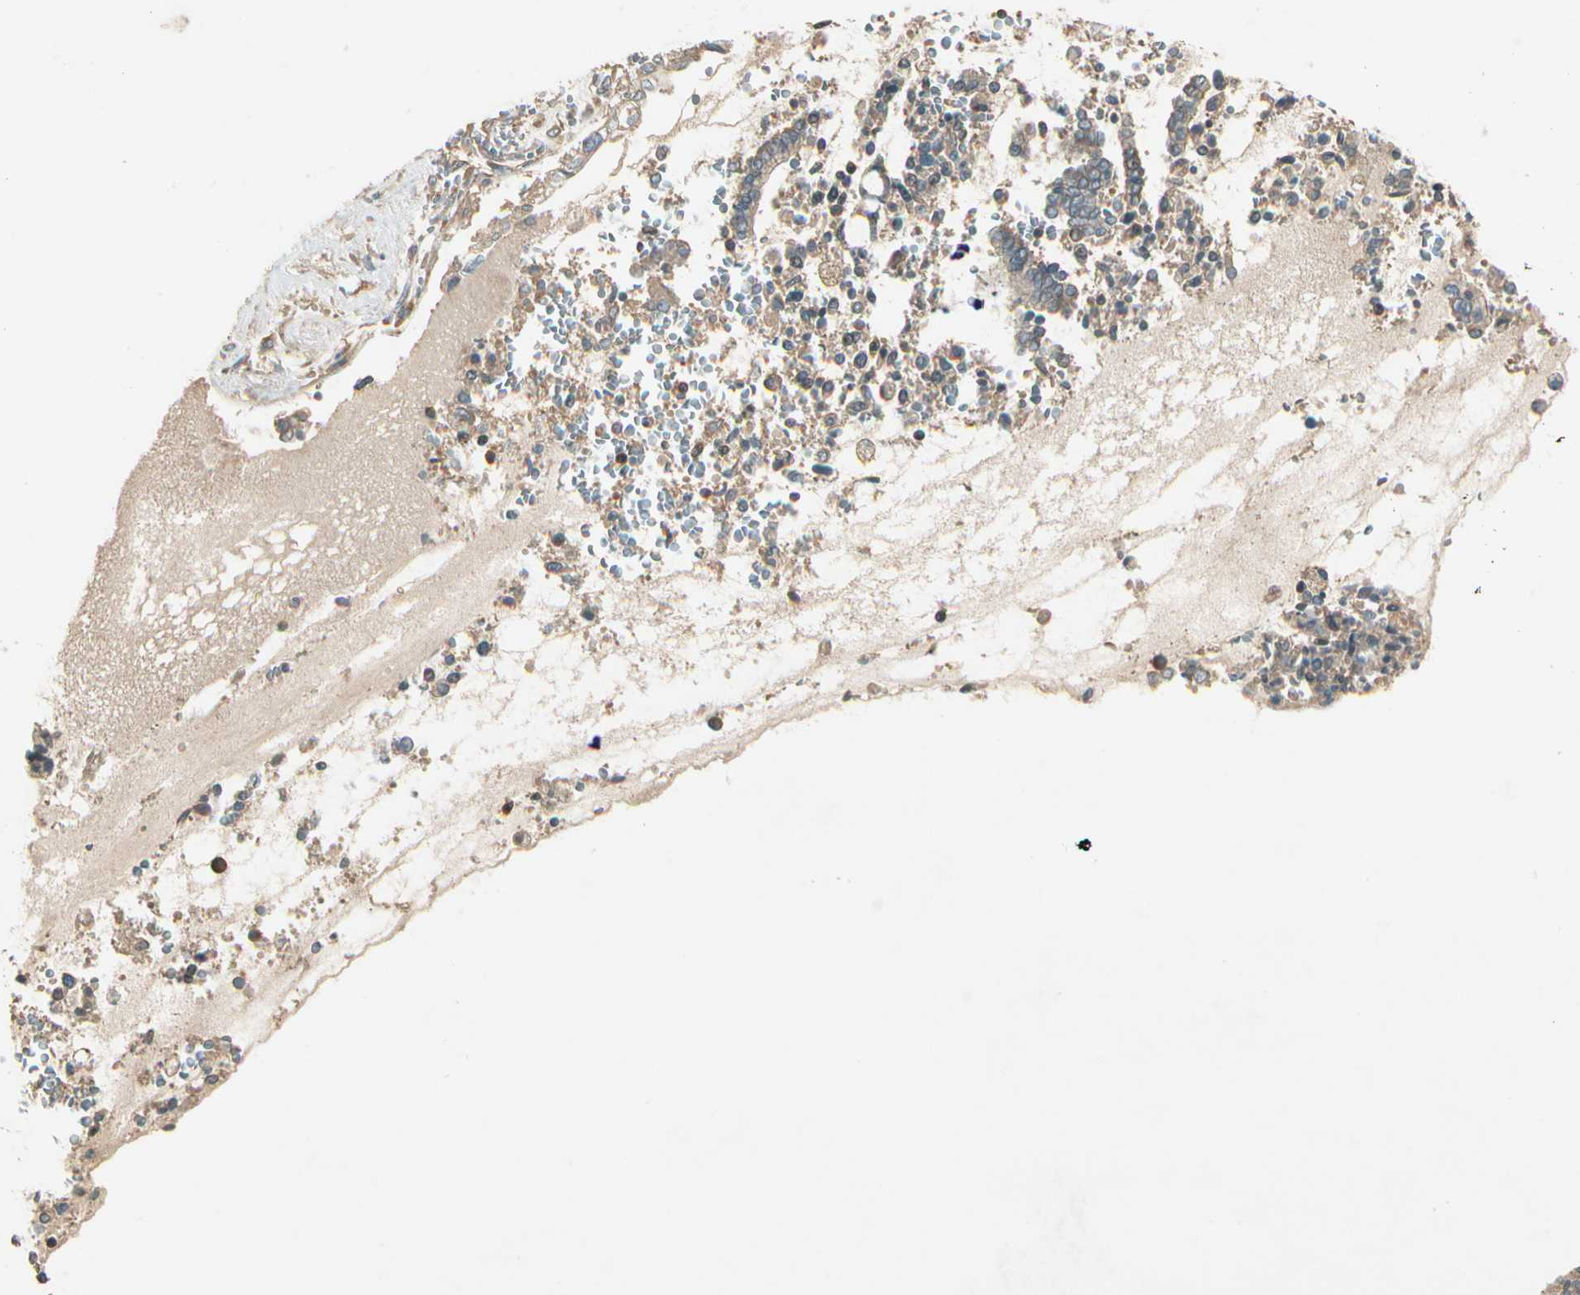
{"staining": {"intensity": "weak", "quantity": "25%-75%", "location": "cytoplasmic/membranous"}, "tissue": "cervical cancer", "cell_type": "Tumor cells", "image_type": "cancer", "snomed": [{"axis": "morphology", "description": "Adenocarcinoma, NOS"}, {"axis": "topography", "description": "Cervix"}], "caption": "This is a photomicrograph of immunohistochemistry staining of cervical cancer (adenocarcinoma), which shows weak staining in the cytoplasmic/membranous of tumor cells.", "gene": "ACVR1", "patient": {"sex": "female", "age": 44}}